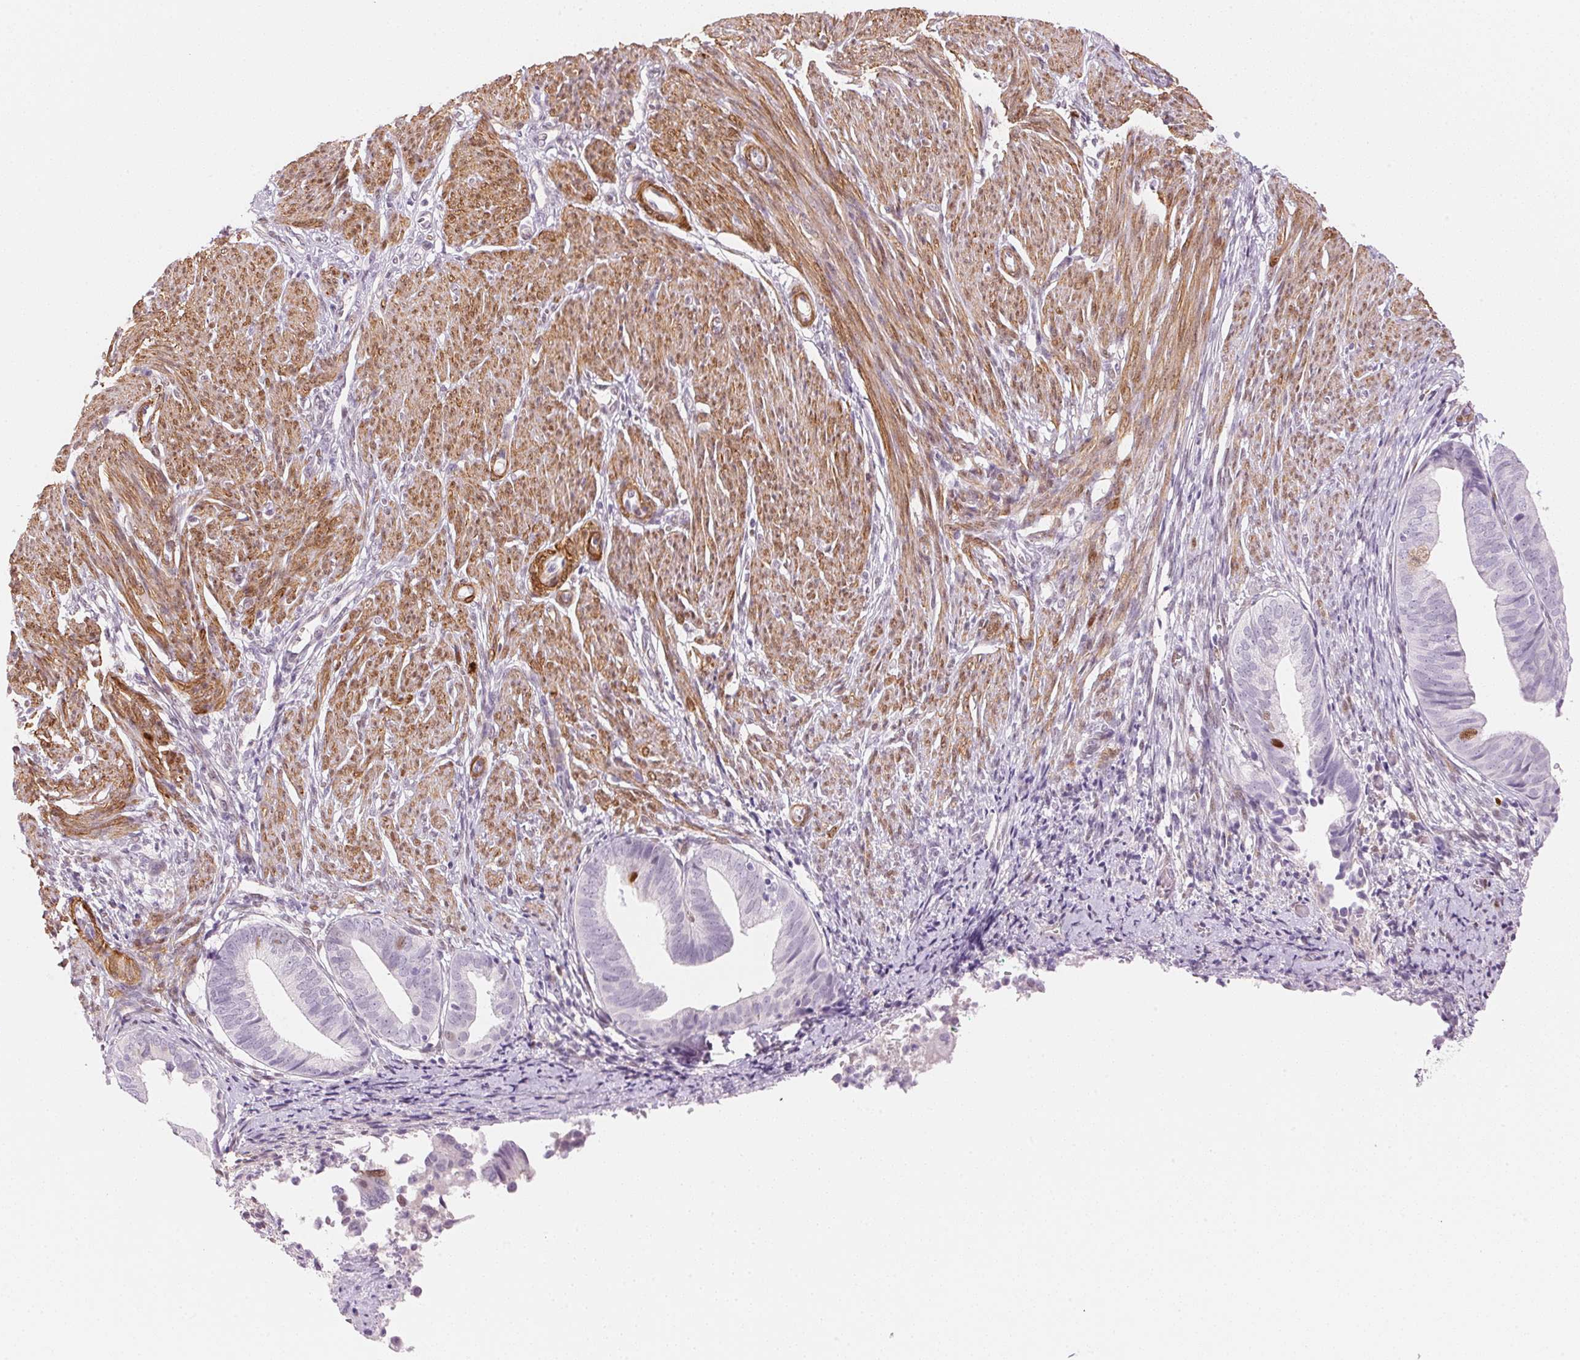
{"staining": {"intensity": "strong", "quantity": "<25%", "location": "nuclear"}, "tissue": "endometrium", "cell_type": "Cells in endometrial stroma", "image_type": "normal", "snomed": [{"axis": "morphology", "description": "Normal tissue, NOS"}, {"axis": "topography", "description": "Endometrium"}], "caption": "Strong nuclear positivity for a protein is appreciated in approximately <25% of cells in endometrial stroma of unremarkable endometrium using IHC.", "gene": "SMTN", "patient": {"sex": "female", "age": 50}}